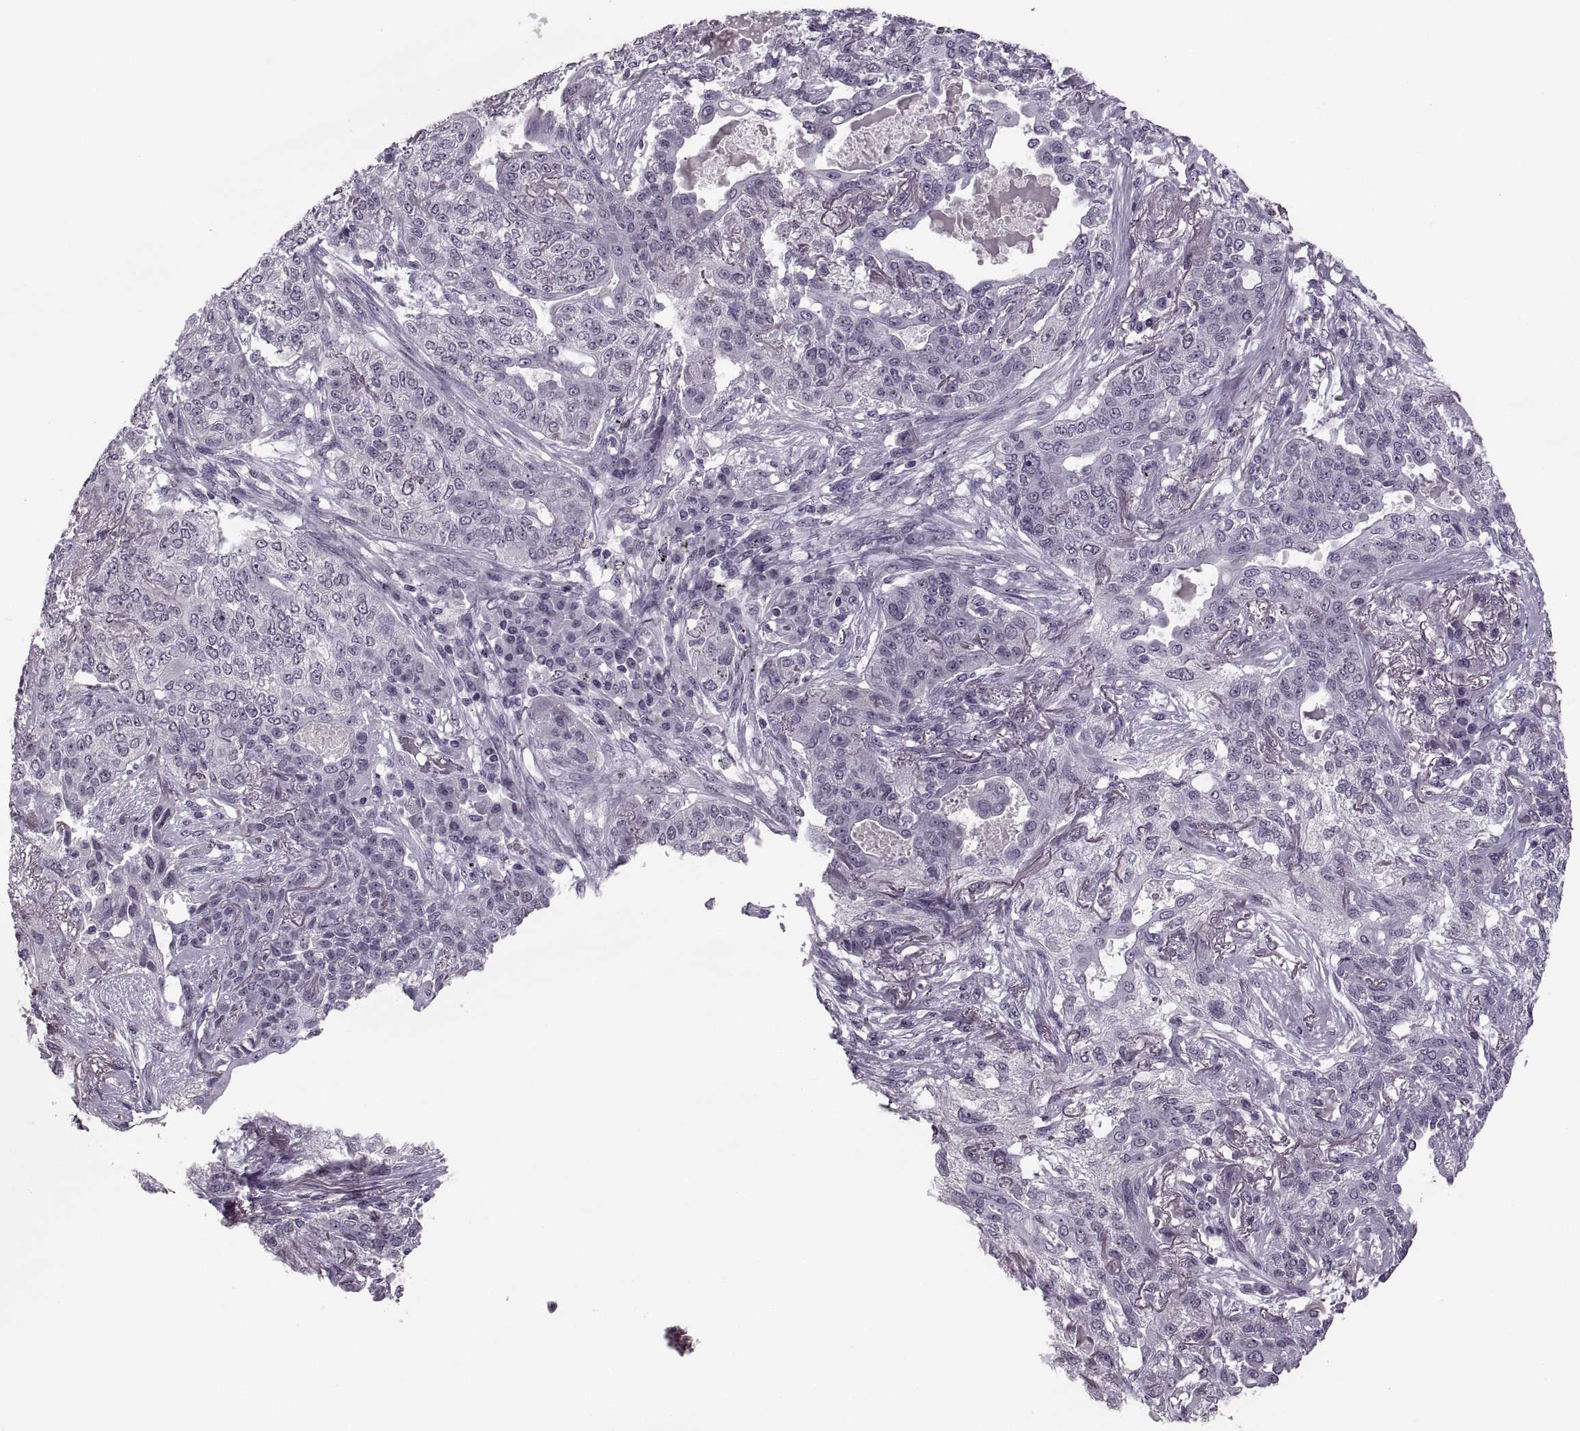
{"staining": {"intensity": "negative", "quantity": "none", "location": "none"}, "tissue": "lung cancer", "cell_type": "Tumor cells", "image_type": "cancer", "snomed": [{"axis": "morphology", "description": "Squamous cell carcinoma, NOS"}, {"axis": "topography", "description": "Lung"}], "caption": "The IHC photomicrograph has no significant expression in tumor cells of lung cancer (squamous cell carcinoma) tissue.", "gene": "PAGE5", "patient": {"sex": "female", "age": 70}}